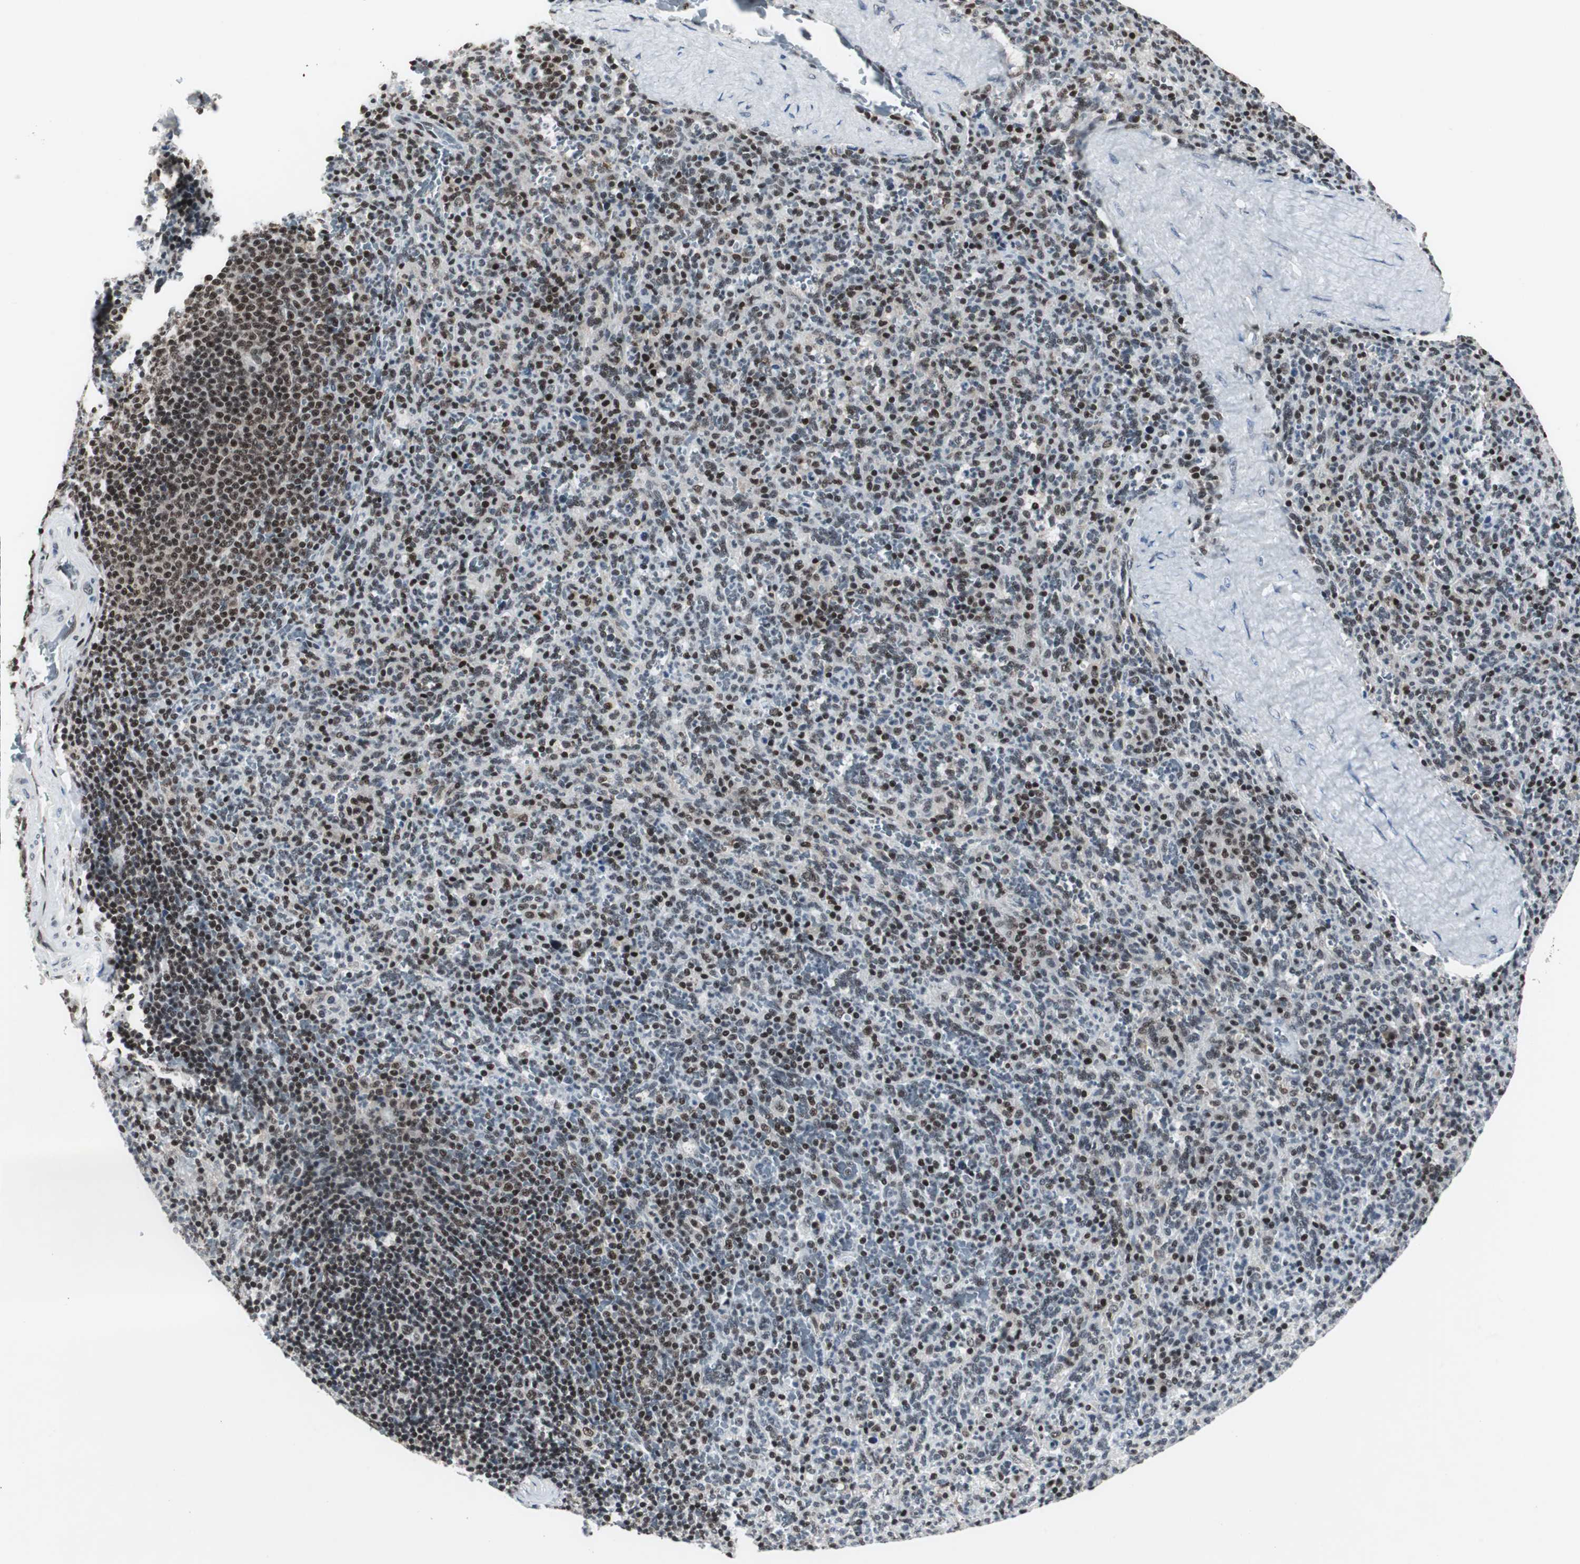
{"staining": {"intensity": "moderate", "quantity": "25%-75%", "location": "nuclear"}, "tissue": "spleen", "cell_type": "Cells in red pulp", "image_type": "normal", "snomed": [{"axis": "morphology", "description": "Normal tissue, NOS"}, {"axis": "topography", "description": "Spleen"}], "caption": "Immunohistochemical staining of normal spleen displays moderate nuclear protein positivity in approximately 25%-75% of cells in red pulp. The protein of interest is stained brown, and the nuclei are stained in blue (DAB IHC with brightfield microscopy, high magnification).", "gene": "RAD9A", "patient": {"sex": "male", "age": 36}}